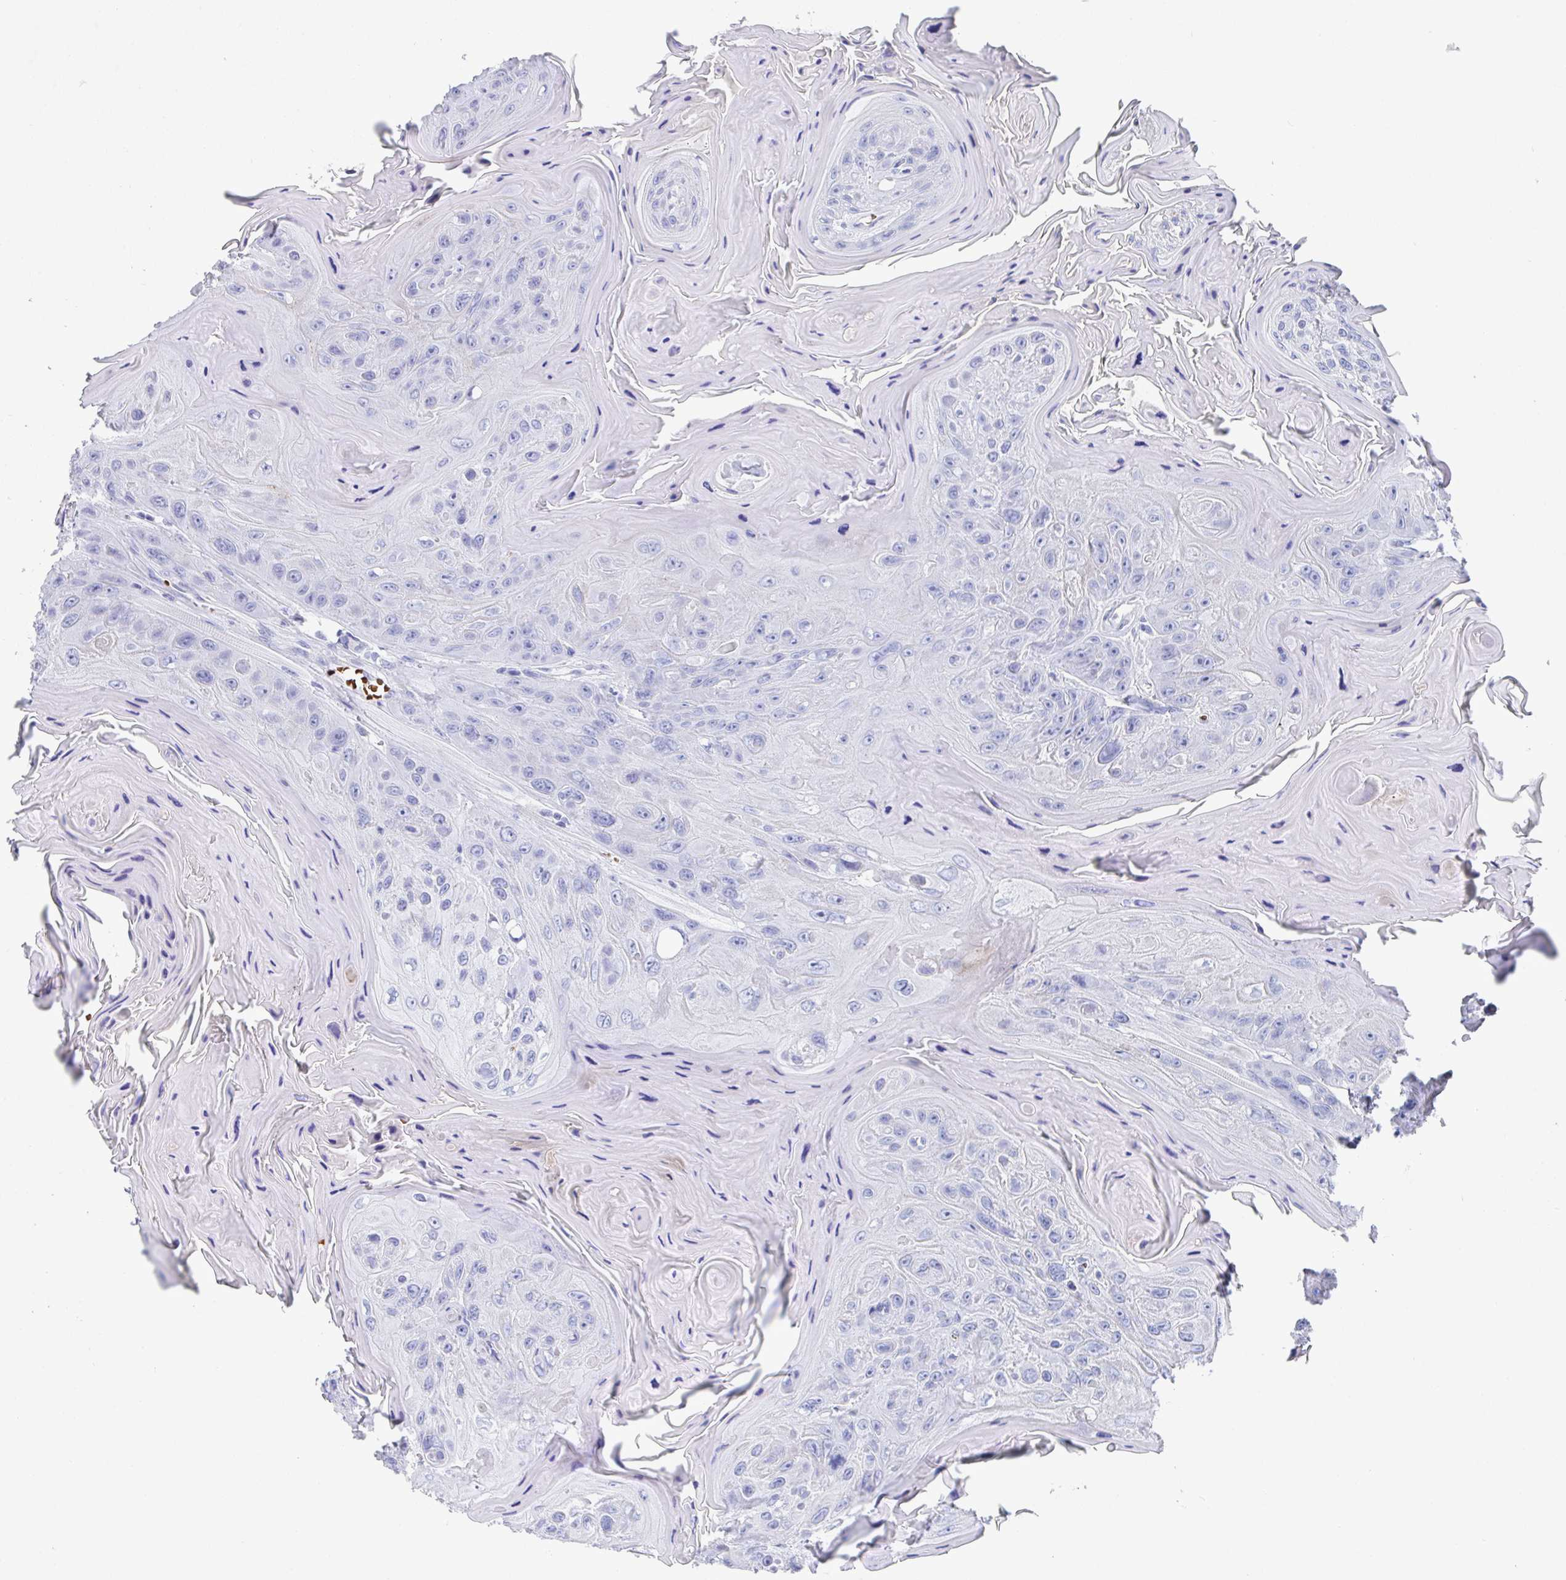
{"staining": {"intensity": "negative", "quantity": "none", "location": "none"}, "tissue": "head and neck cancer", "cell_type": "Tumor cells", "image_type": "cancer", "snomed": [{"axis": "morphology", "description": "Squamous cell carcinoma, NOS"}, {"axis": "topography", "description": "Head-Neck"}], "caption": "Human squamous cell carcinoma (head and neck) stained for a protein using immunohistochemistry displays no staining in tumor cells.", "gene": "CLDN8", "patient": {"sex": "female", "age": 59}}